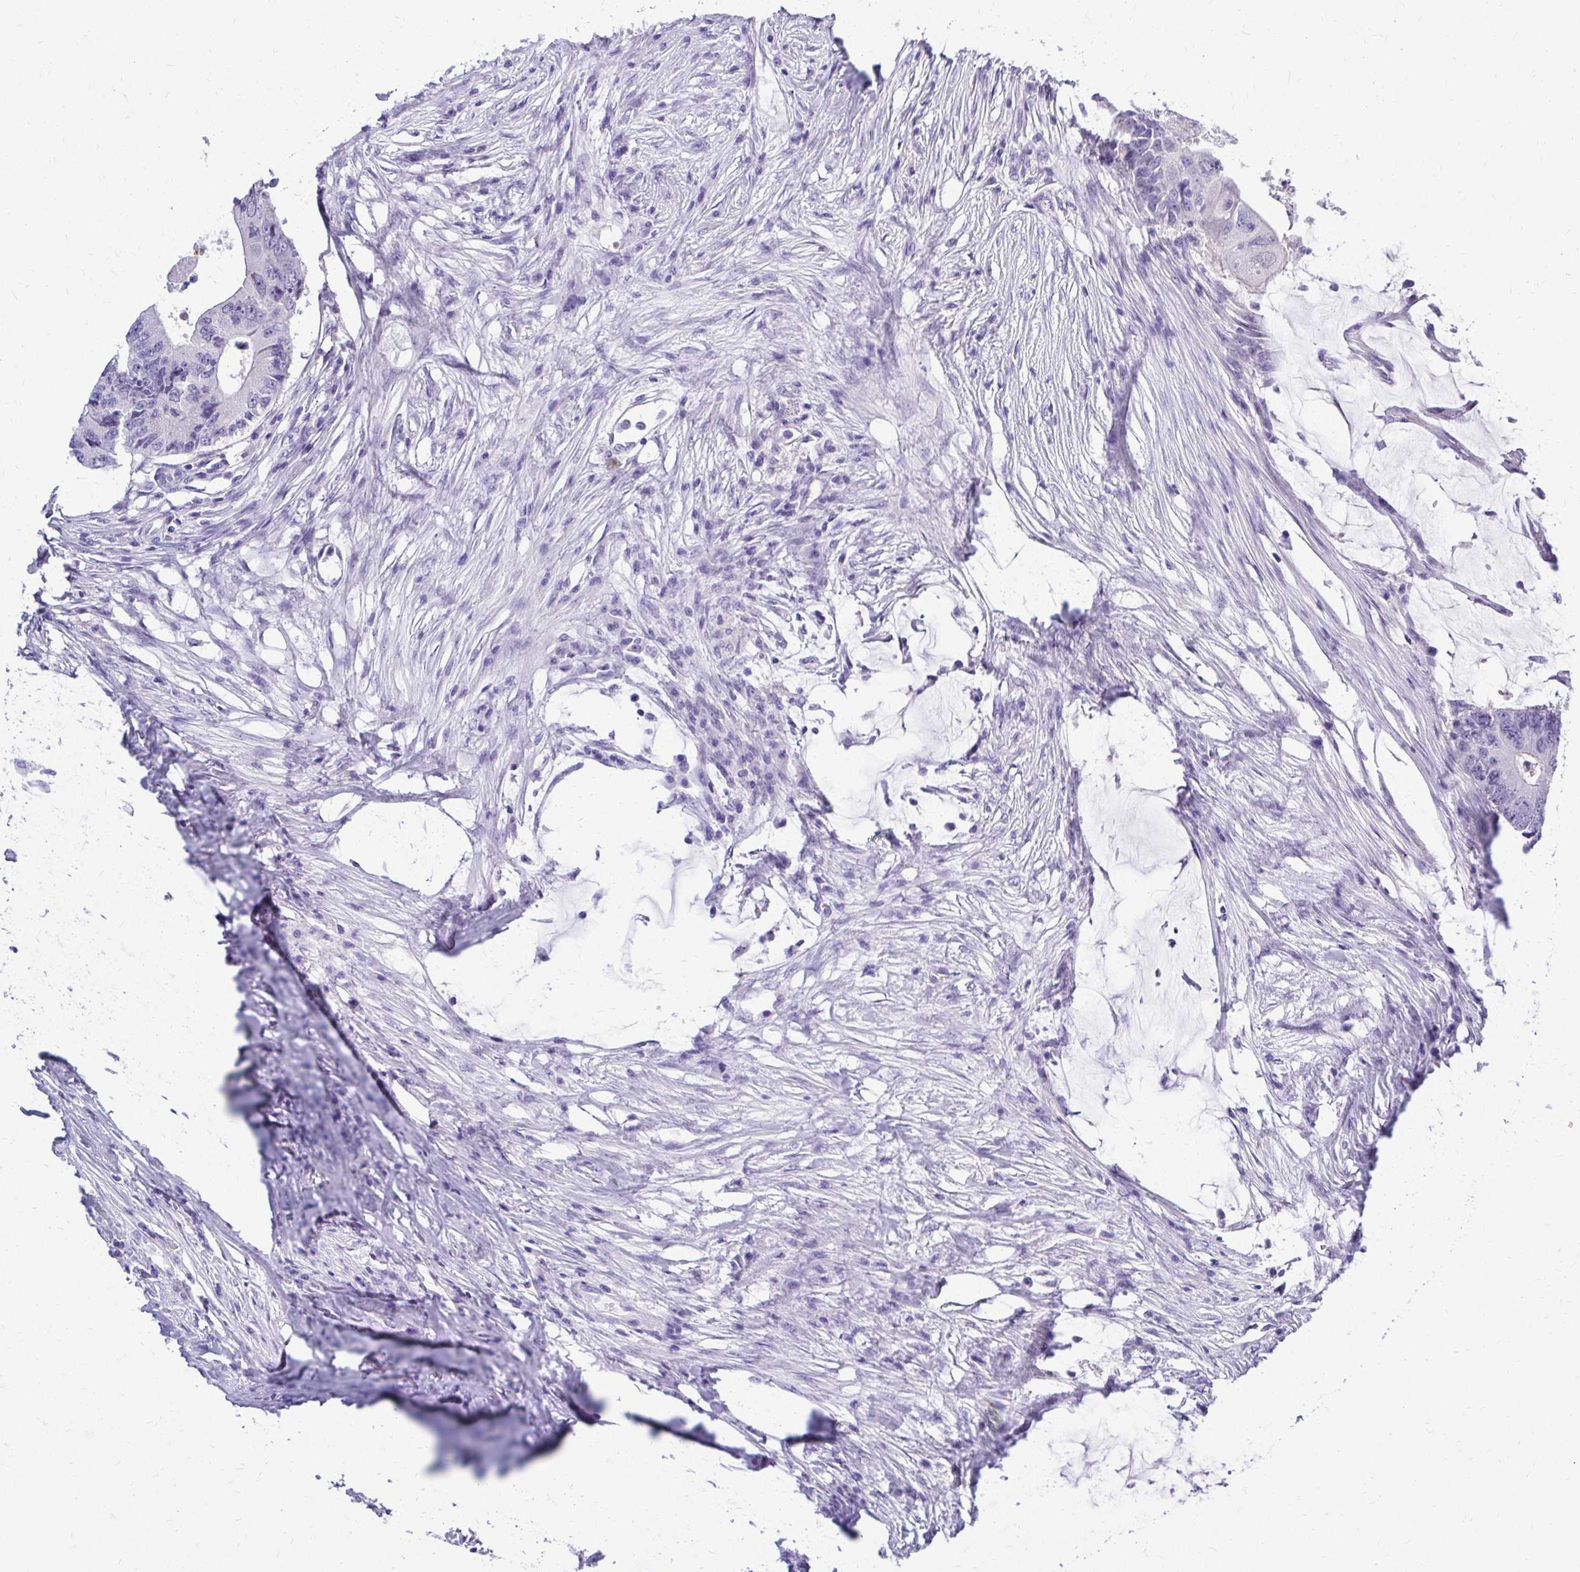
{"staining": {"intensity": "negative", "quantity": "none", "location": "none"}, "tissue": "colorectal cancer", "cell_type": "Tumor cells", "image_type": "cancer", "snomed": [{"axis": "morphology", "description": "Adenocarcinoma, NOS"}, {"axis": "topography", "description": "Colon"}], "caption": "The photomicrograph exhibits no staining of tumor cells in adenocarcinoma (colorectal). The staining was performed using DAB to visualize the protein expression in brown, while the nuclei were stained in blue with hematoxylin (Magnification: 20x).", "gene": "ZSWIM9", "patient": {"sex": "male", "age": 71}}